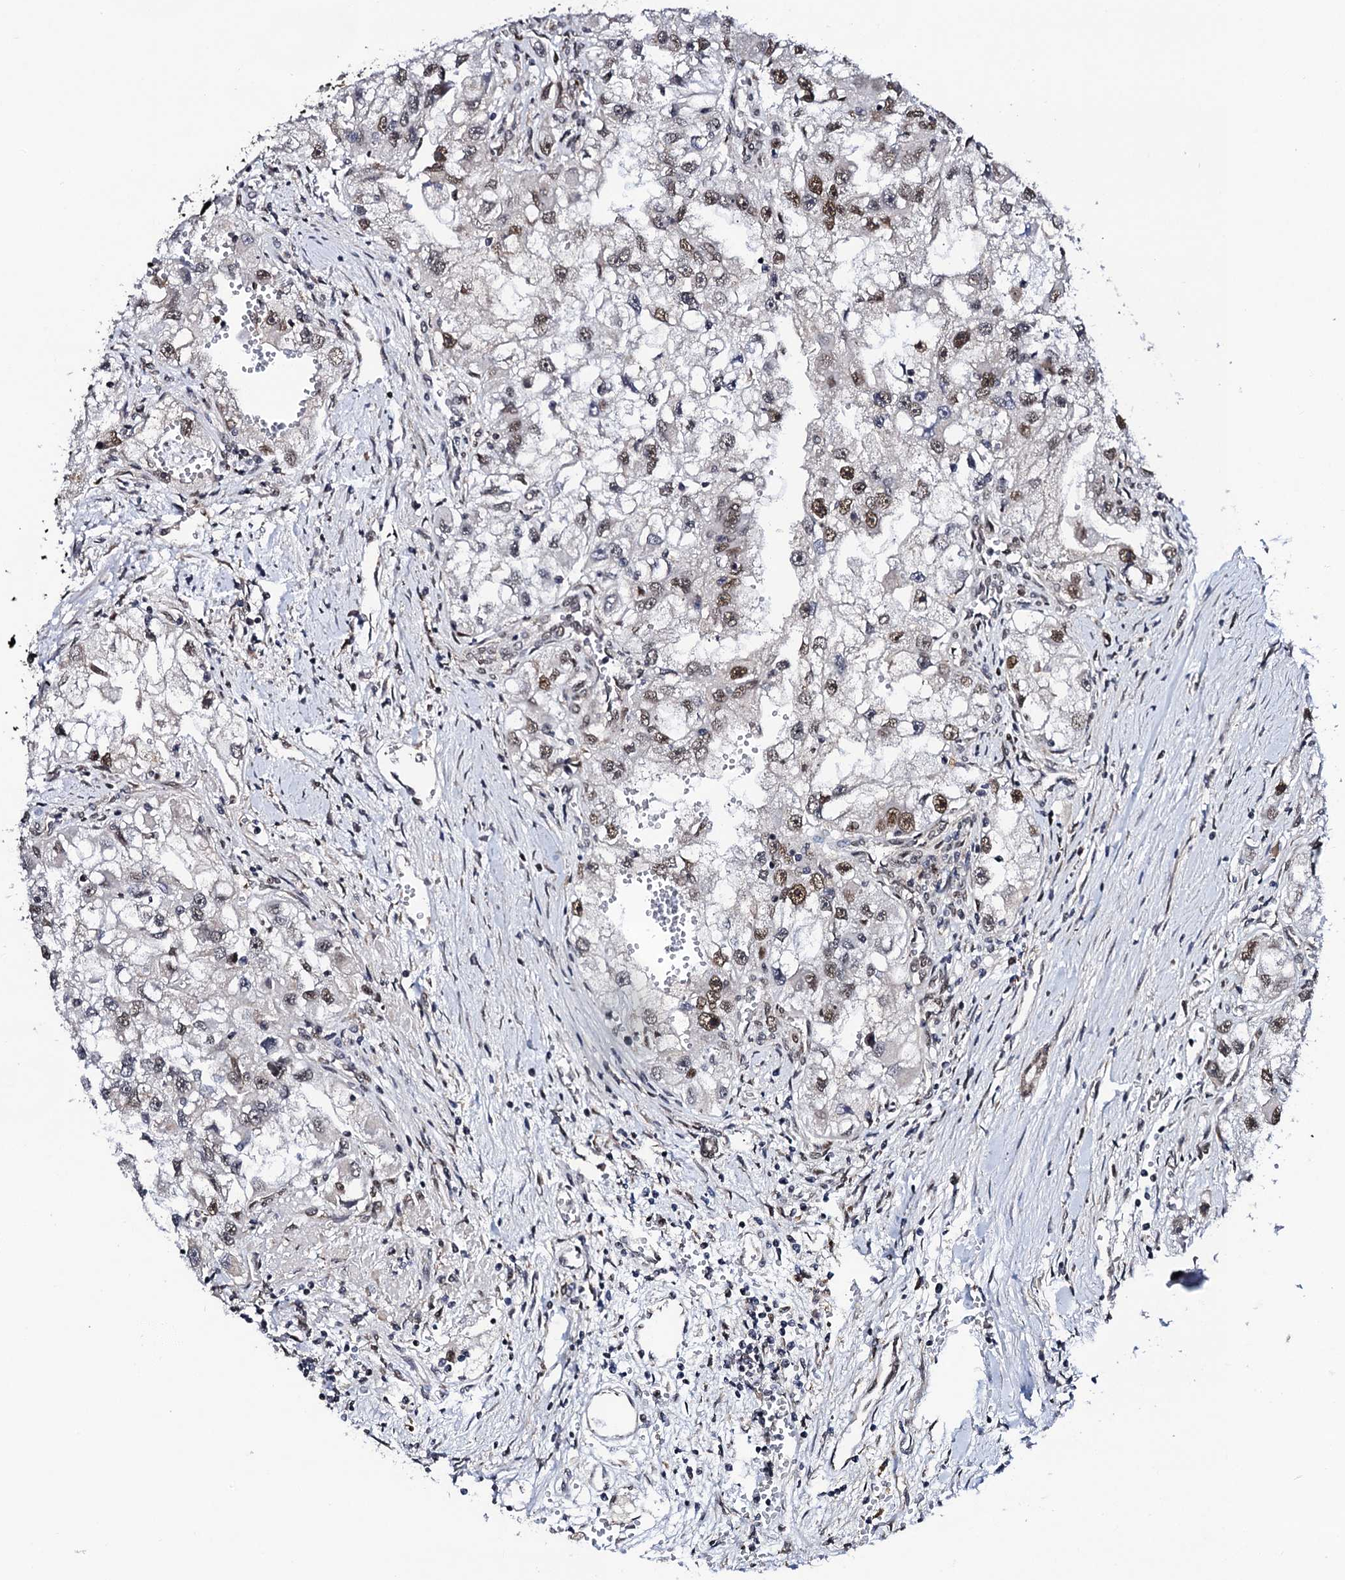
{"staining": {"intensity": "strong", "quantity": "25%-75%", "location": "nuclear"}, "tissue": "renal cancer", "cell_type": "Tumor cells", "image_type": "cancer", "snomed": [{"axis": "morphology", "description": "Adenocarcinoma, NOS"}, {"axis": "topography", "description": "Kidney"}], "caption": "Strong nuclear expression for a protein is seen in approximately 25%-75% of tumor cells of renal adenocarcinoma using immunohistochemistry (IHC).", "gene": "CSTF3", "patient": {"sex": "male", "age": 63}}